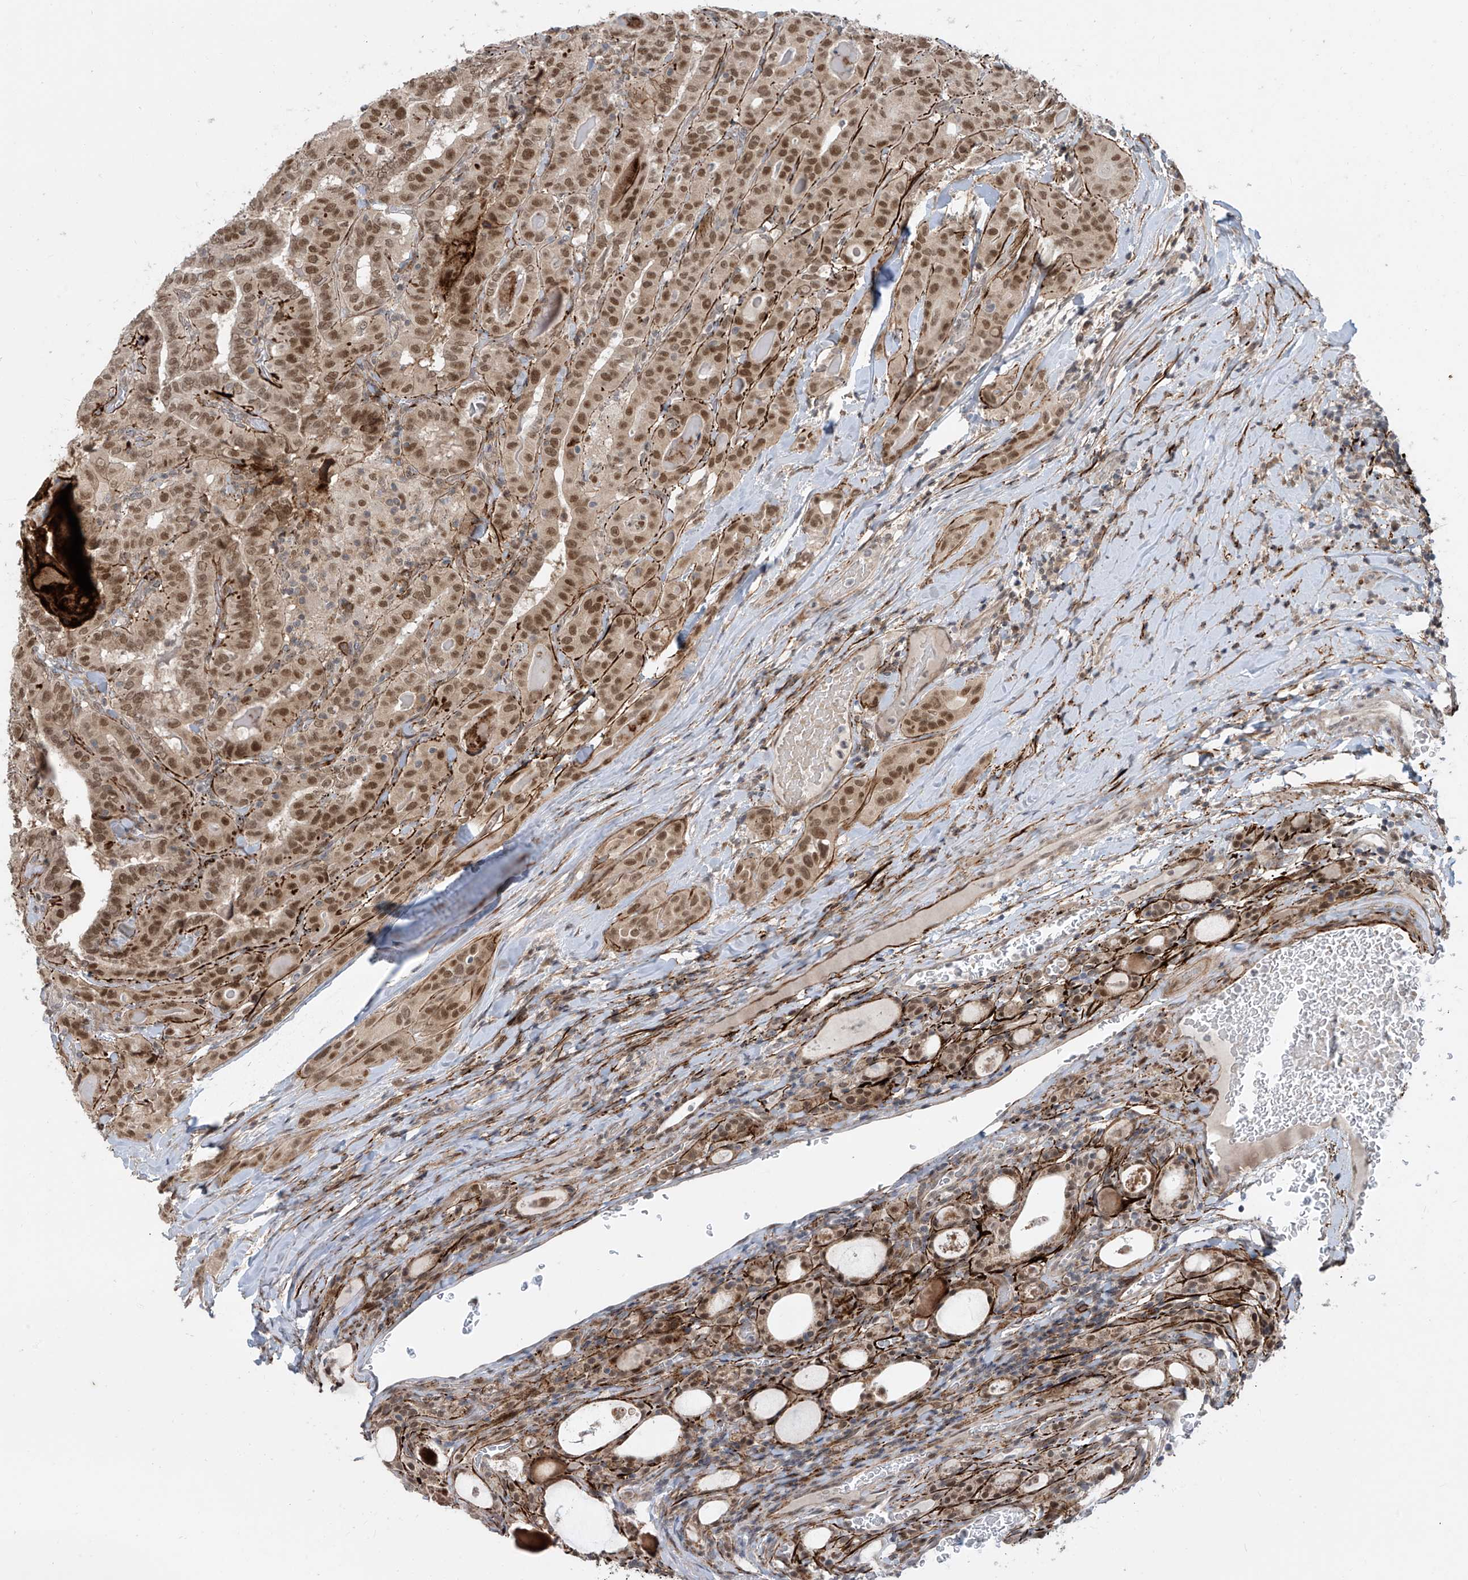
{"staining": {"intensity": "moderate", "quantity": ">75%", "location": "nuclear"}, "tissue": "thyroid cancer", "cell_type": "Tumor cells", "image_type": "cancer", "snomed": [{"axis": "morphology", "description": "Papillary adenocarcinoma, NOS"}, {"axis": "topography", "description": "Thyroid gland"}], "caption": "Protein staining shows moderate nuclear staining in about >75% of tumor cells in papillary adenocarcinoma (thyroid).", "gene": "LAGE3", "patient": {"sex": "female", "age": 72}}